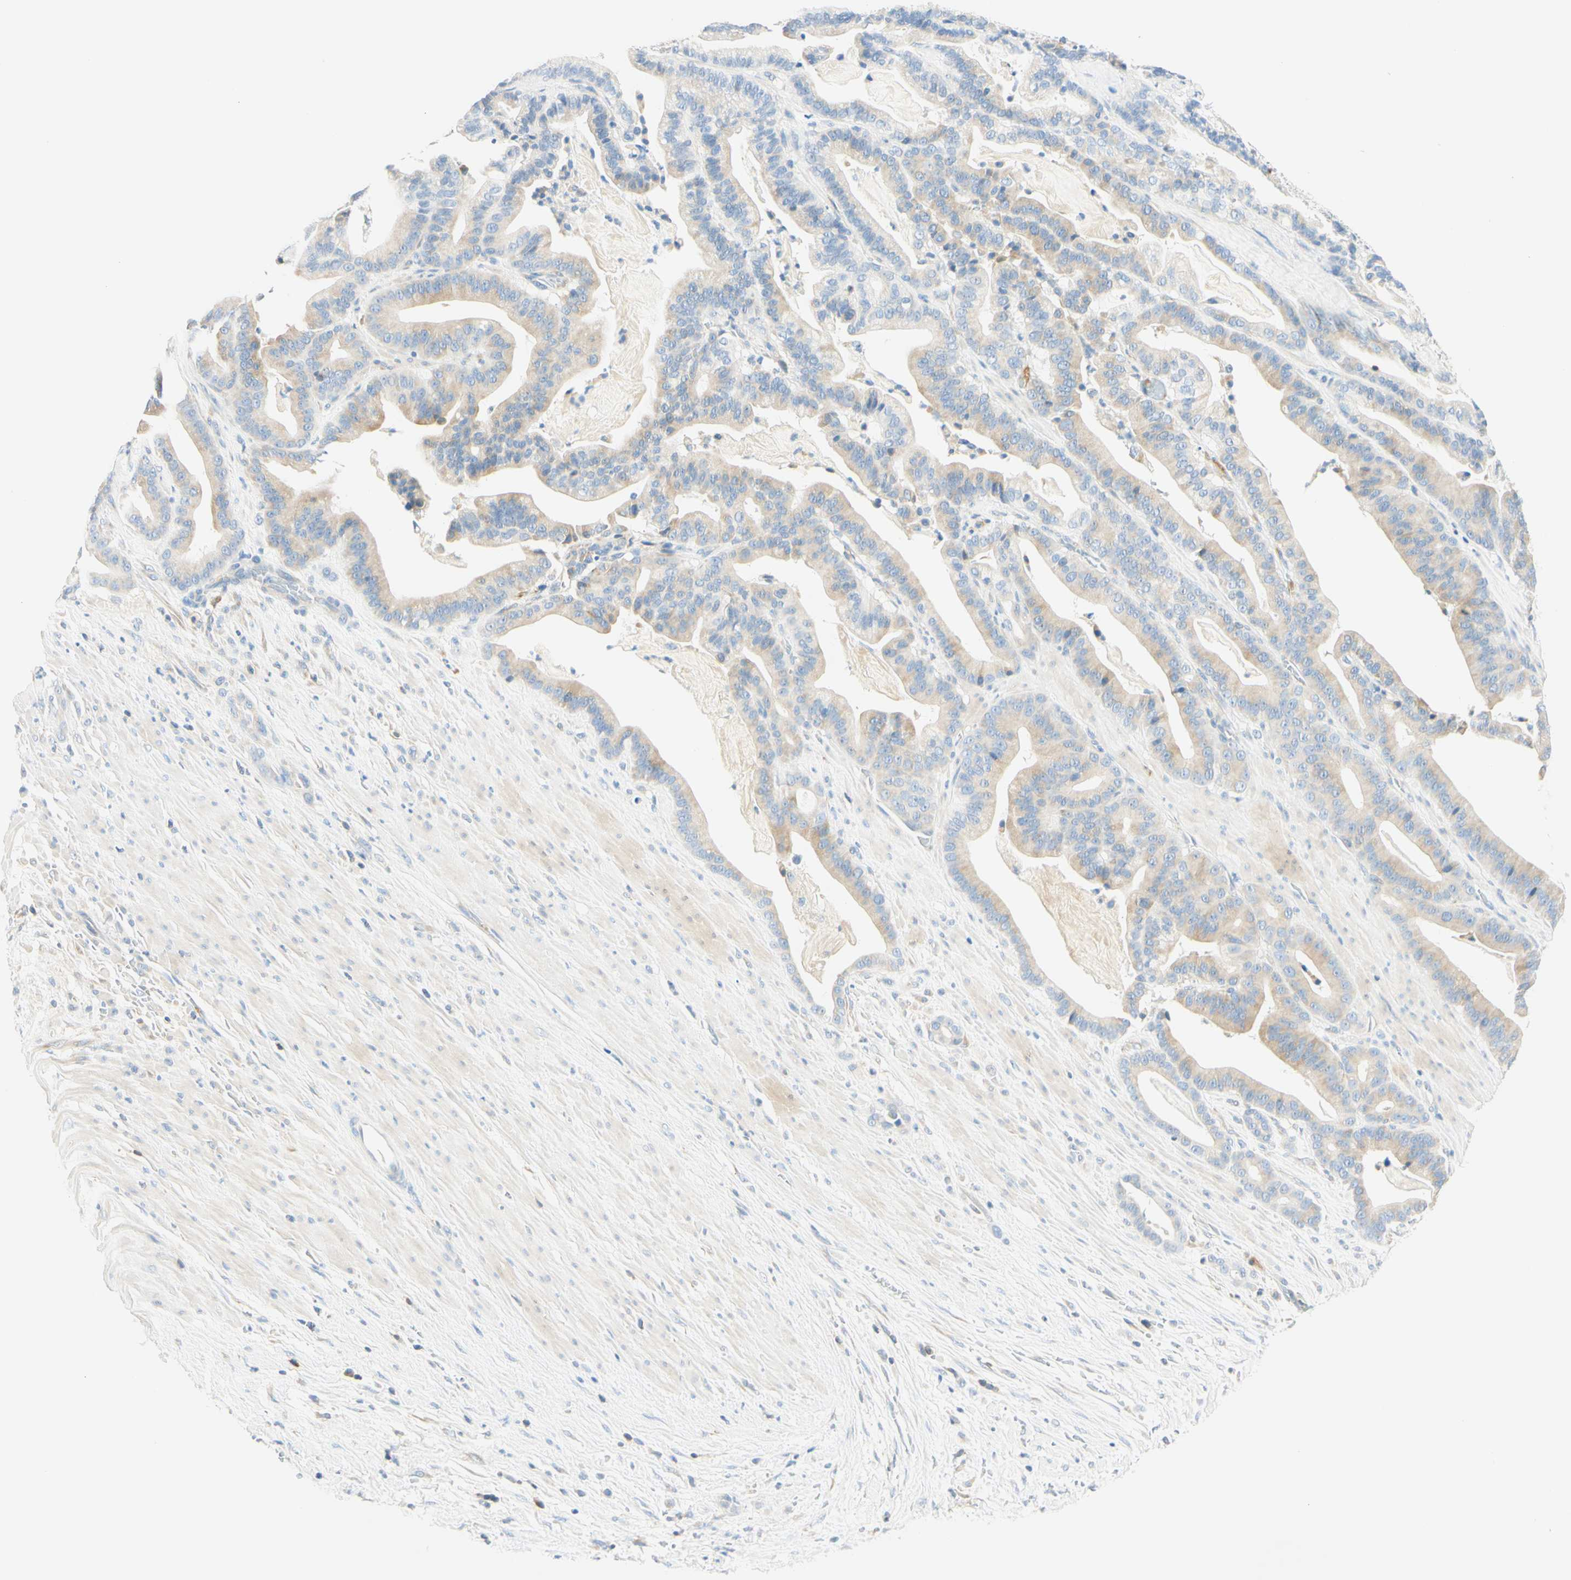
{"staining": {"intensity": "weak", "quantity": "25%-75%", "location": "cytoplasmic/membranous"}, "tissue": "pancreatic cancer", "cell_type": "Tumor cells", "image_type": "cancer", "snomed": [{"axis": "morphology", "description": "Adenocarcinoma, NOS"}, {"axis": "topography", "description": "Pancreas"}], "caption": "DAB (3,3'-diaminobenzidine) immunohistochemical staining of pancreatic adenocarcinoma shows weak cytoplasmic/membranous protein positivity in about 25%-75% of tumor cells.", "gene": "LAT", "patient": {"sex": "male", "age": 63}}